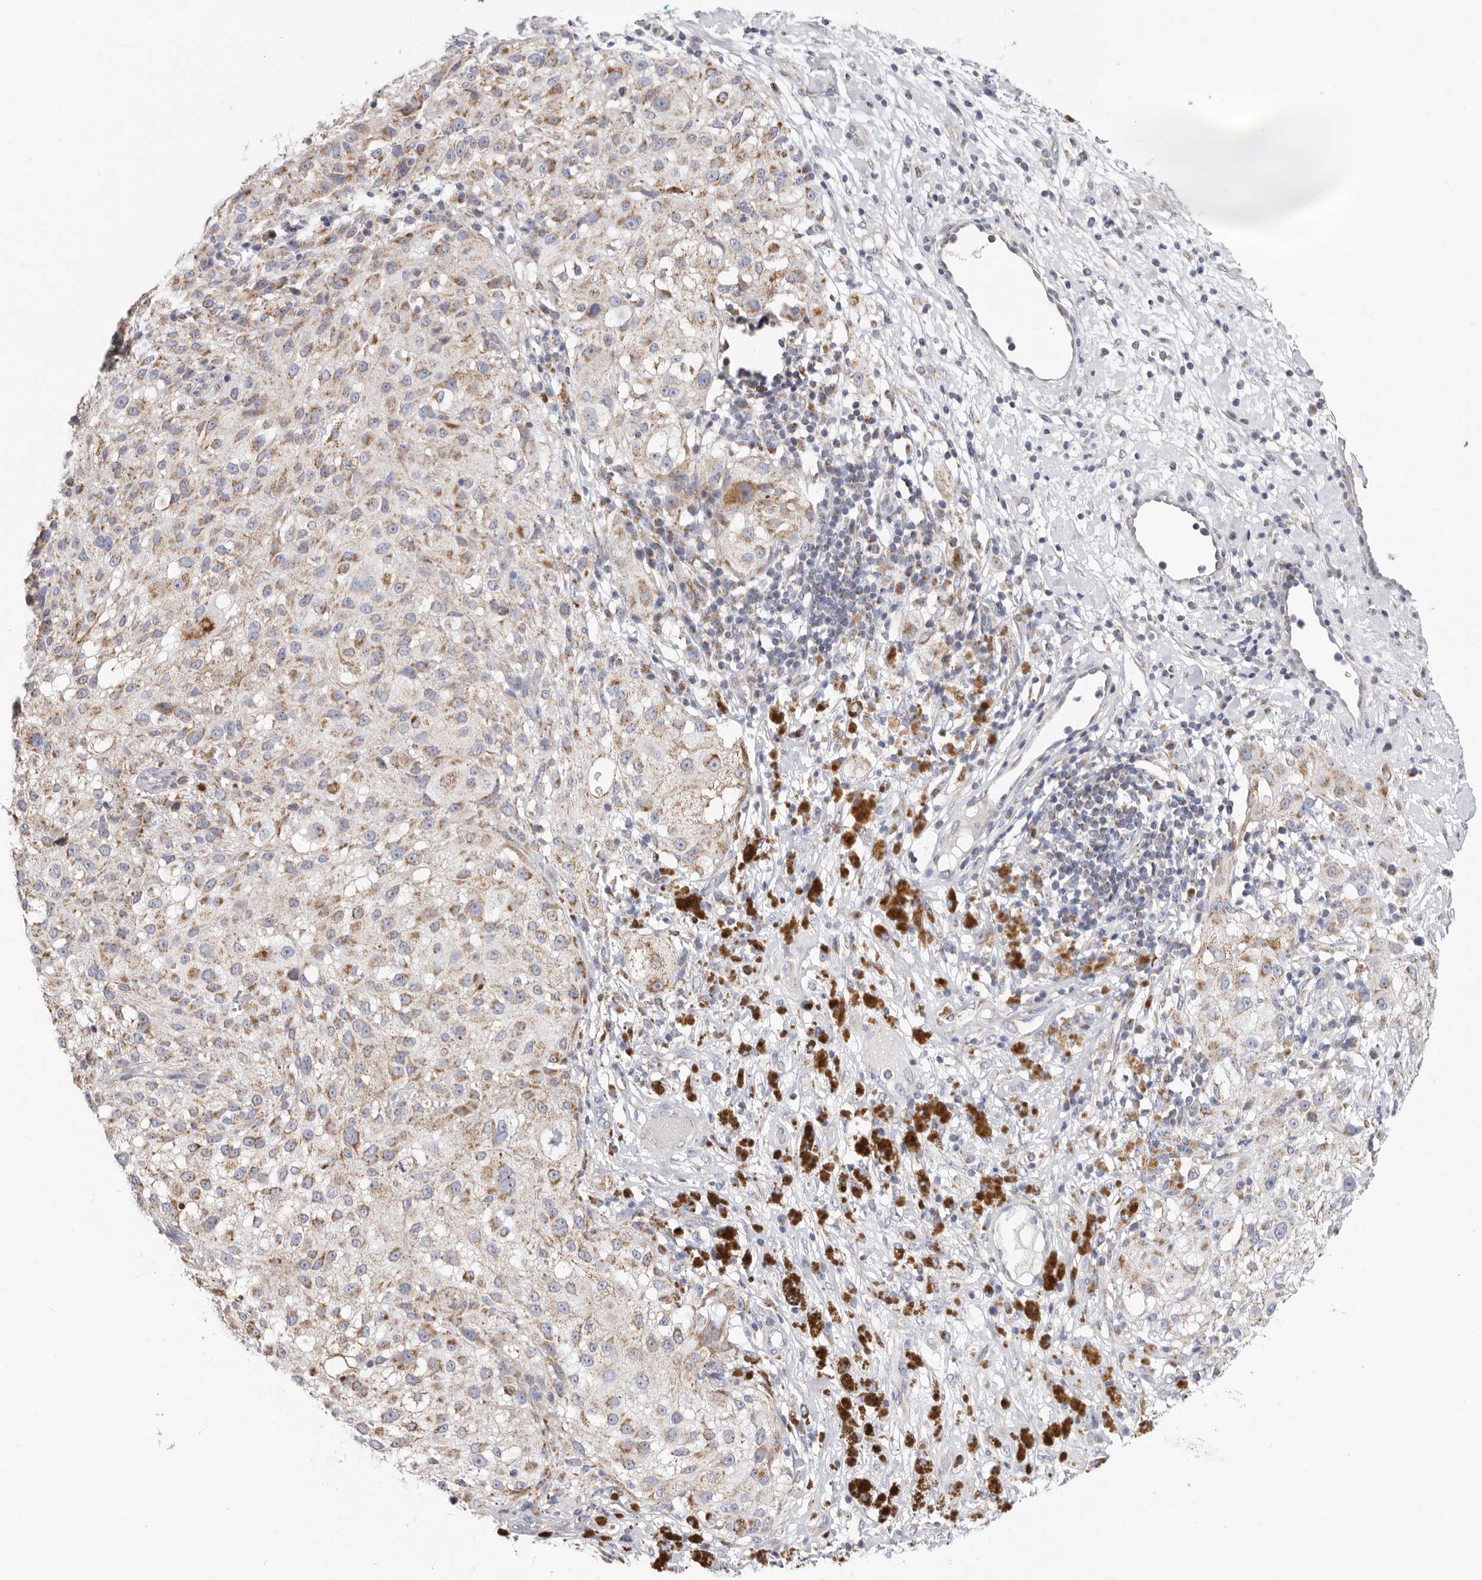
{"staining": {"intensity": "moderate", "quantity": ">75%", "location": "cytoplasmic/membranous"}, "tissue": "melanoma", "cell_type": "Tumor cells", "image_type": "cancer", "snomed": [{"axis": "morphology", "description": "Necrosis, NOS"}, {"axis": "morphology", "description": "Malignant melanoma, NOS"}, {"axis": "topography", "description": "Skin"}], "caption": "Immunohistochemistry (DAB (3,3'-diaminobenzidine)) staining of melanoma reveals moderate cytoplasmic/membranous protein expression in approximately >75% of tumor cells. The protein is shown in brown color, while the nuclei are stained blue.", "gene": "RSPO2", "patient": {"sex": "female", "age": 87}}